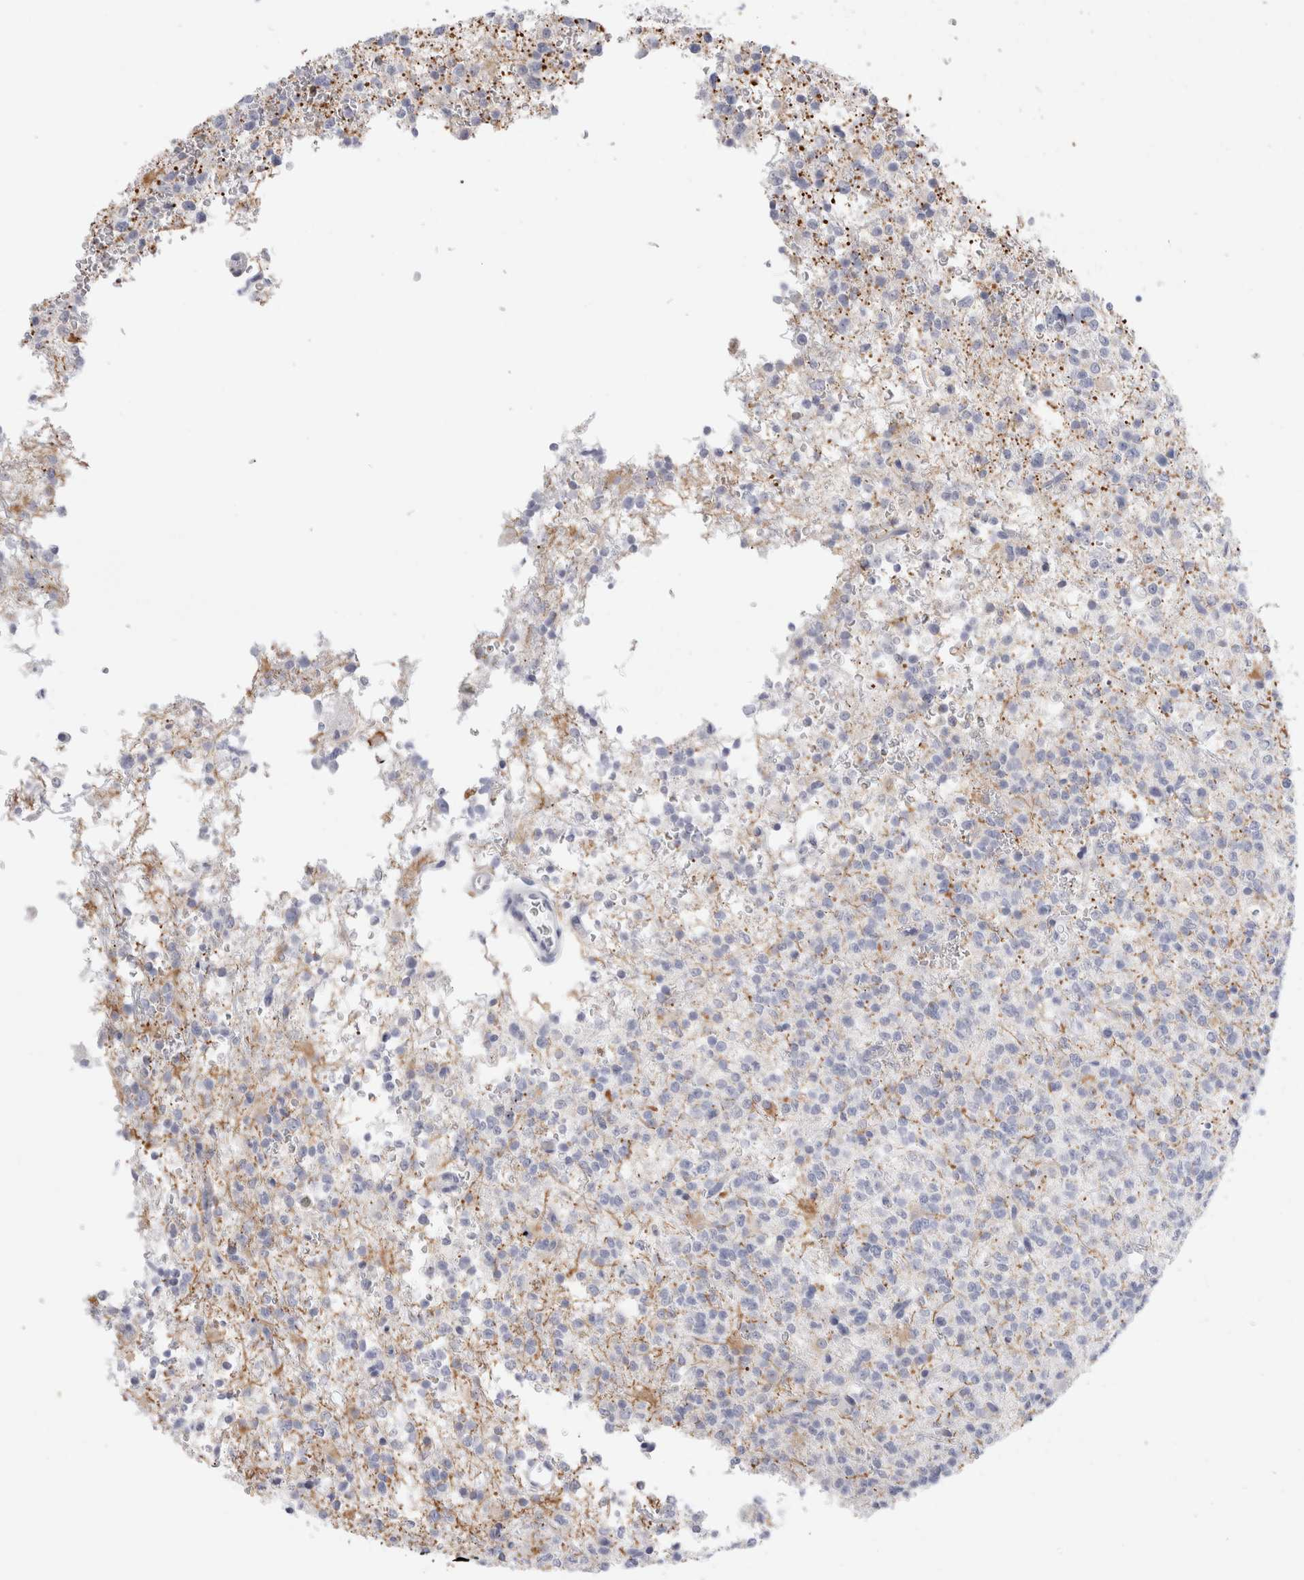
{"staining": {"intensity": "negative", "quantity": "none", "location": "none"}, "tissue": "glioma", "cell_type": "Tumor cells", "image_type": "cancer", "snomed": [{"axis": "morphology", "description": "Glioma, malignant, High grade"}, {"axis": "topography", "description": "Brain"}], "caption": "An IHC image of glioma is shown. There is no staining in tumor cells of glioma.", "gene": "MUC15", "patient": {"sex": "female", "age": 62}}